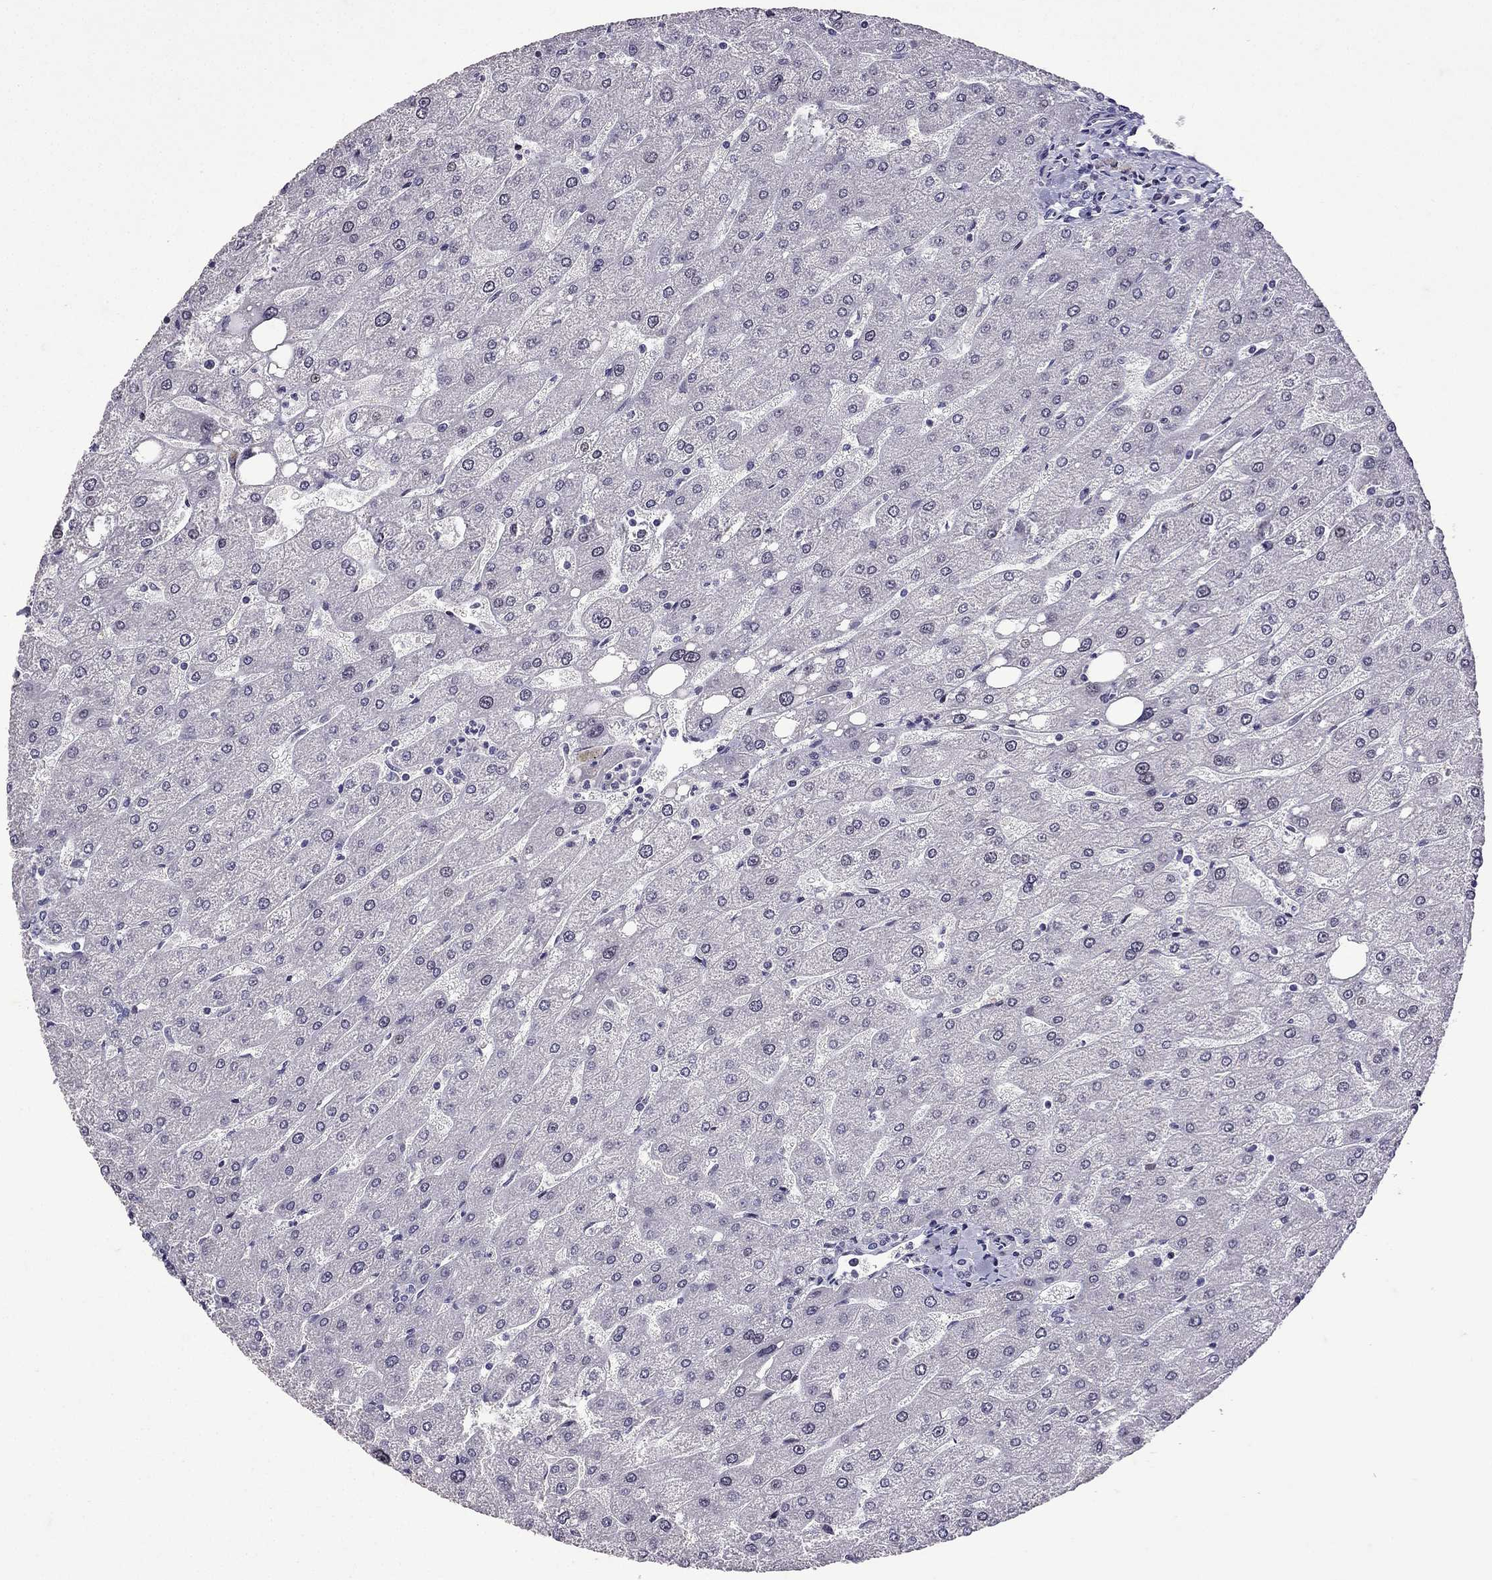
{"staining": {"intensity": "negative", "quantity": "none", "location": "none"}, "tissue": "liver", "cell_type": "Cholangiocytes", "image_type": "normal", "snomed": [{"axis": "morphology", "description": "Normal tissue, NOS"}, {"axis": "topography", "description": "Liver"}], "caption": "A high-resolution photomicrograph shows IHC staining of normal liver, which exhibits no significant staining in cholangiocytes.", "gene": "TTN", "patient": {"sex": "male", "age": 67}}